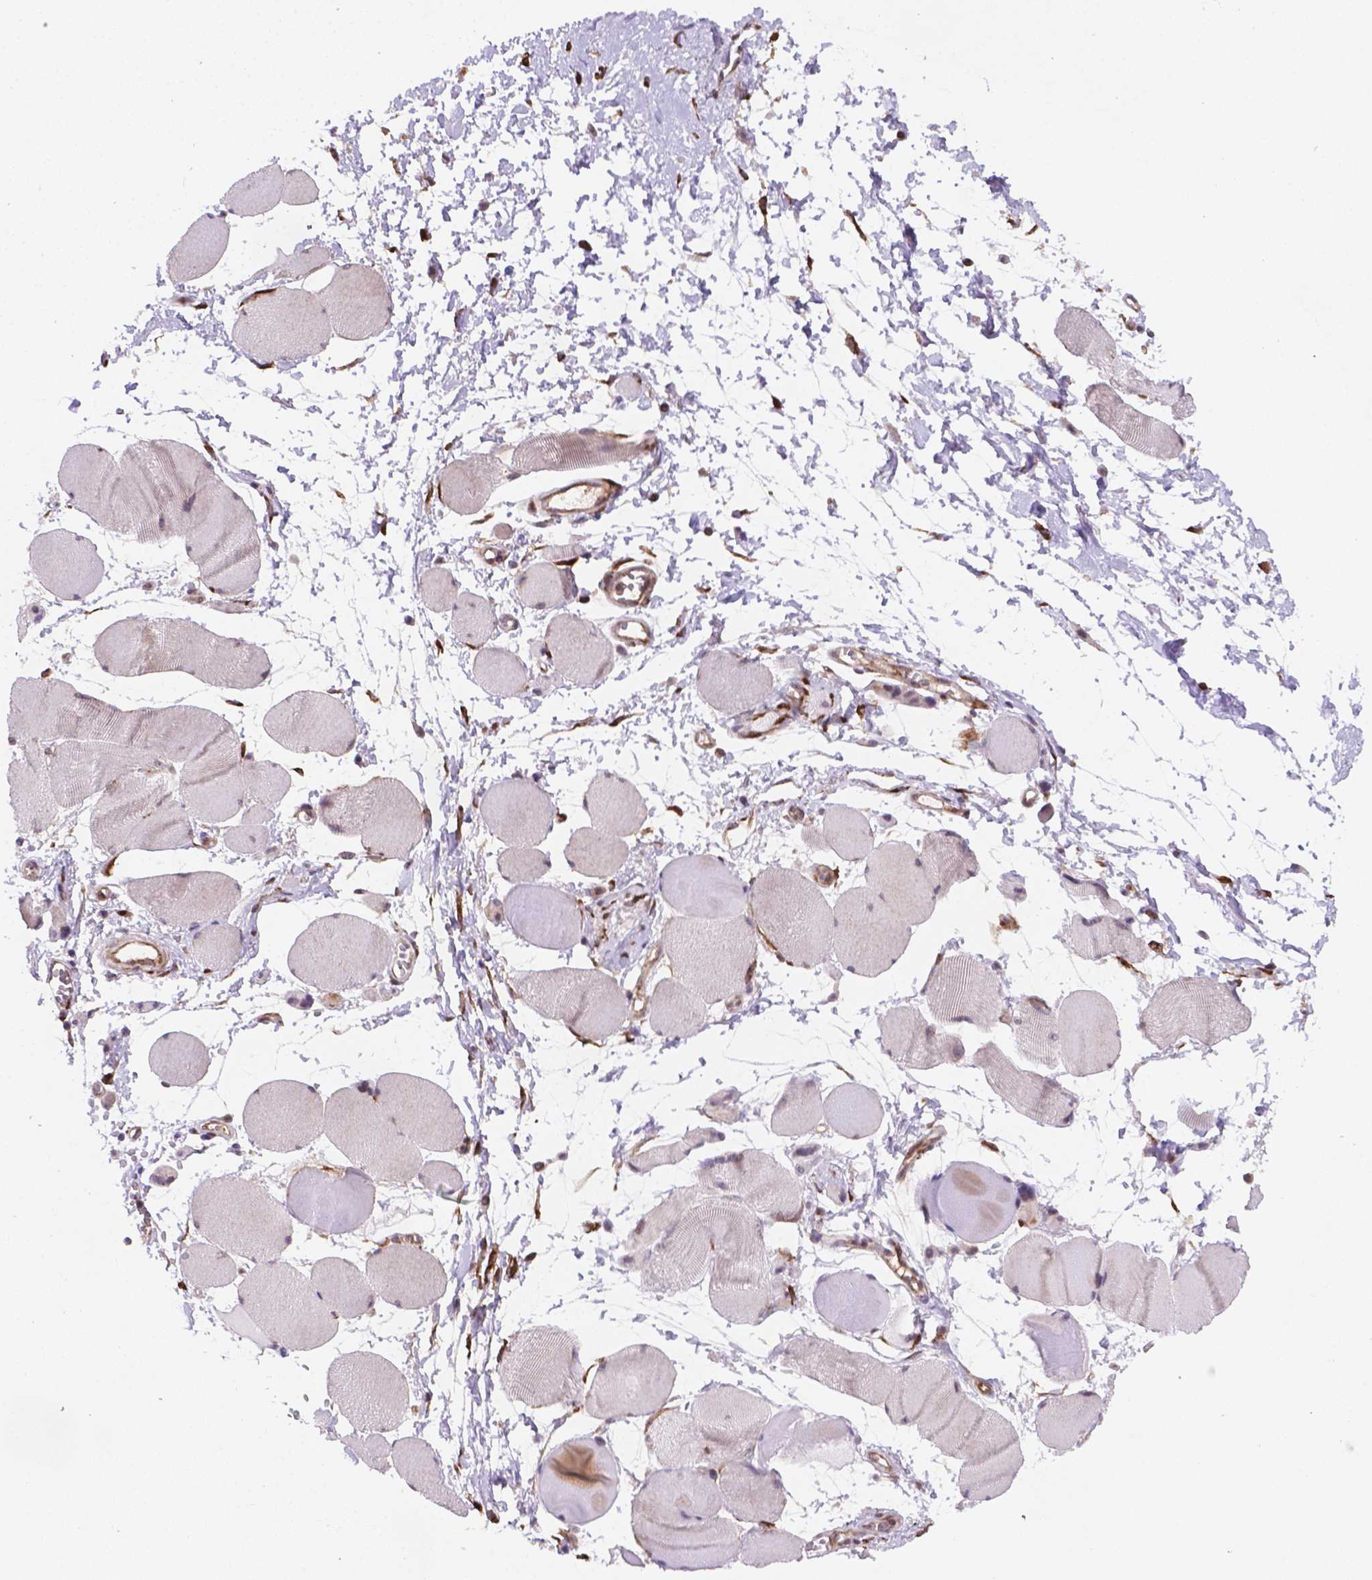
{"staining": {"intensity": "weak", "quantity": "<25%", "location": "nuclear"}, "tissue": "skeletal muscle", "cell_type": "Myocytes", "image_type": "normal", "snomed": [{"axis": "morphology", "description": "Normal tissue, NOS"}, {"axis": "topography", "description": "Skeletal muscle"}], "caption": "There is no significant expression in myocytes of skeletal muscle.", "gene": "FNIP1", "patient": {"sex": "female", "age": 75}}